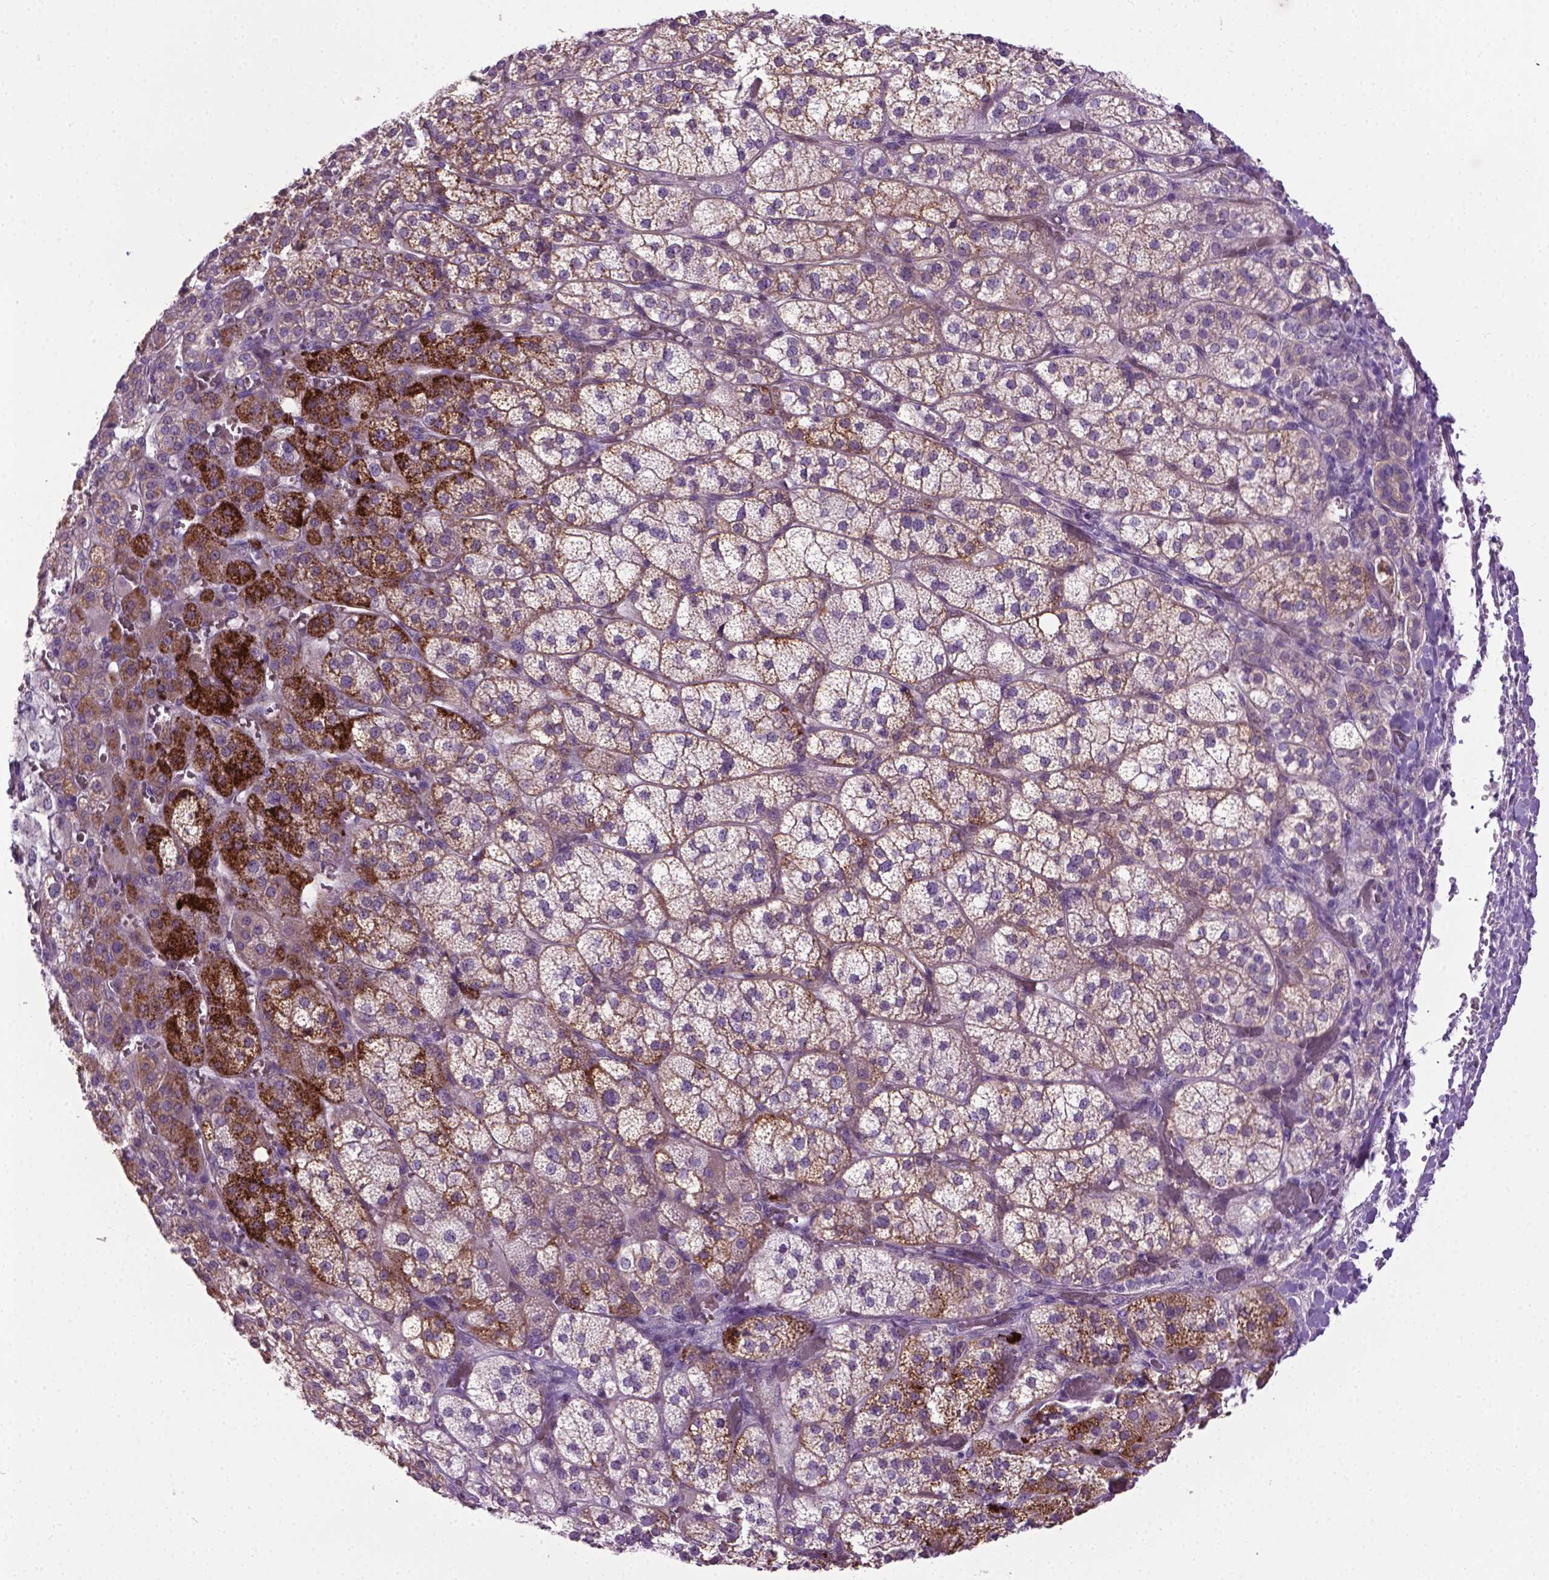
{"staining": {"intensity": "strong", "quantity": "25%-75%", "location": "cytoplasmic/membranous"}, "tissue": "adrenal gland", "cell_type": "Glandular cells", "image_type": "normal", "snomed": [{"axis": "morphology", "description": "Normal tissue, NOS"}, {"axis": "topography", "description": "Adrenal gland"}], "caption": "Benign adrenal gland was stained to show a protein in brown. There is high levels of strong cytoplasmic/membranous expression in about 25%-75% of glandular cells.", "gene": "SPECC1L", "patient": {"sex": "female", "age": 60}}